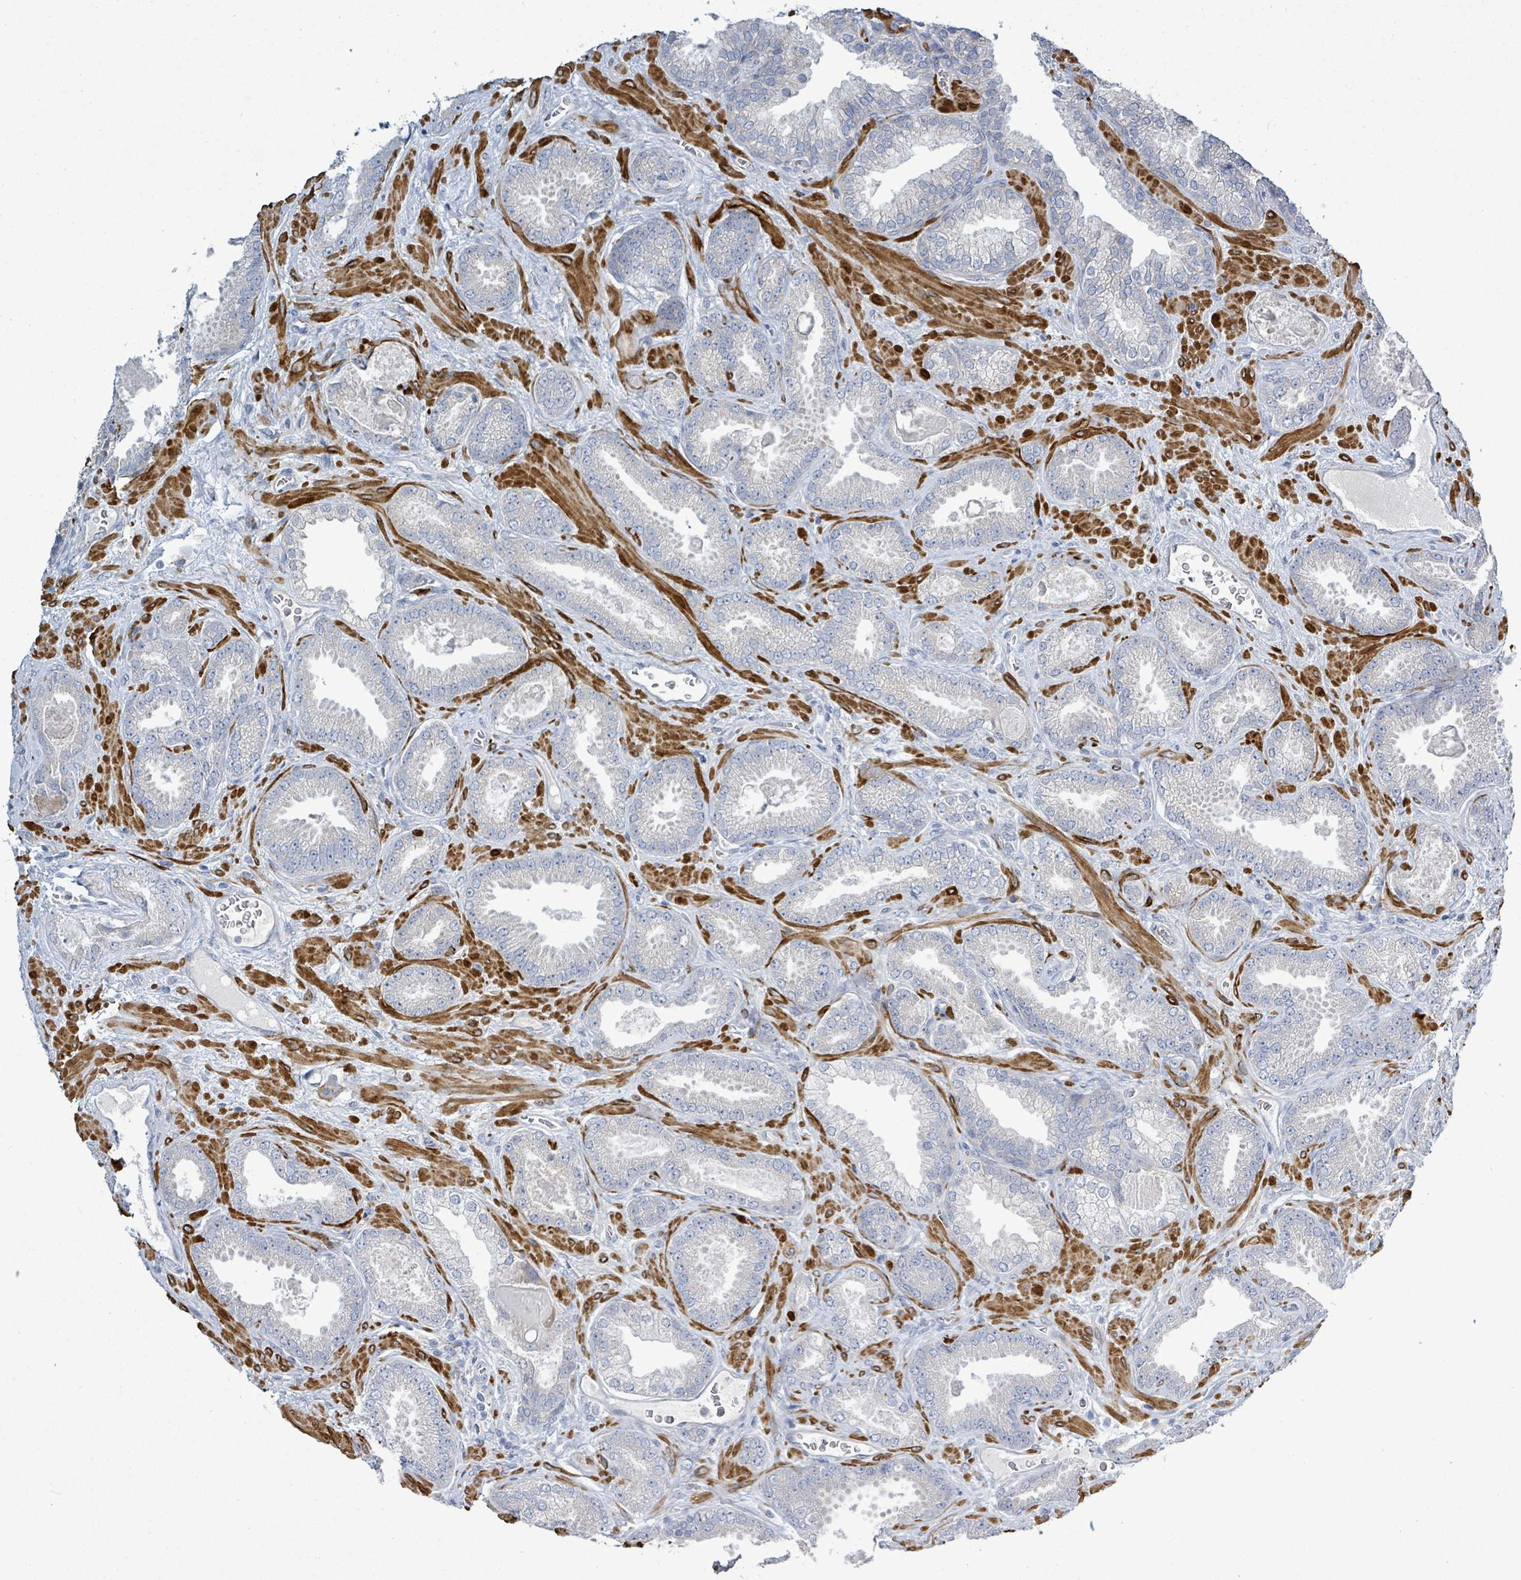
{"staining": {"intensity": "negative", "quantity": "none", "location": "none"}, "tissue": "prostate cancer", "cell_type": "Tumor cells", "image_type": "cancer", "snomed": [{"axis": "morphology", "description": "Adenocarcinoma, Low grade"}, {"axis": "topography", "description": "Prostate"}], "caption": "Immunohistochemical staining of prostate cancer (low-grade adenocarcinoma) displays no significant staining in tumor cells.", "gene": "SIRPB1", "patient": {"sex": "male", "age": 62}}